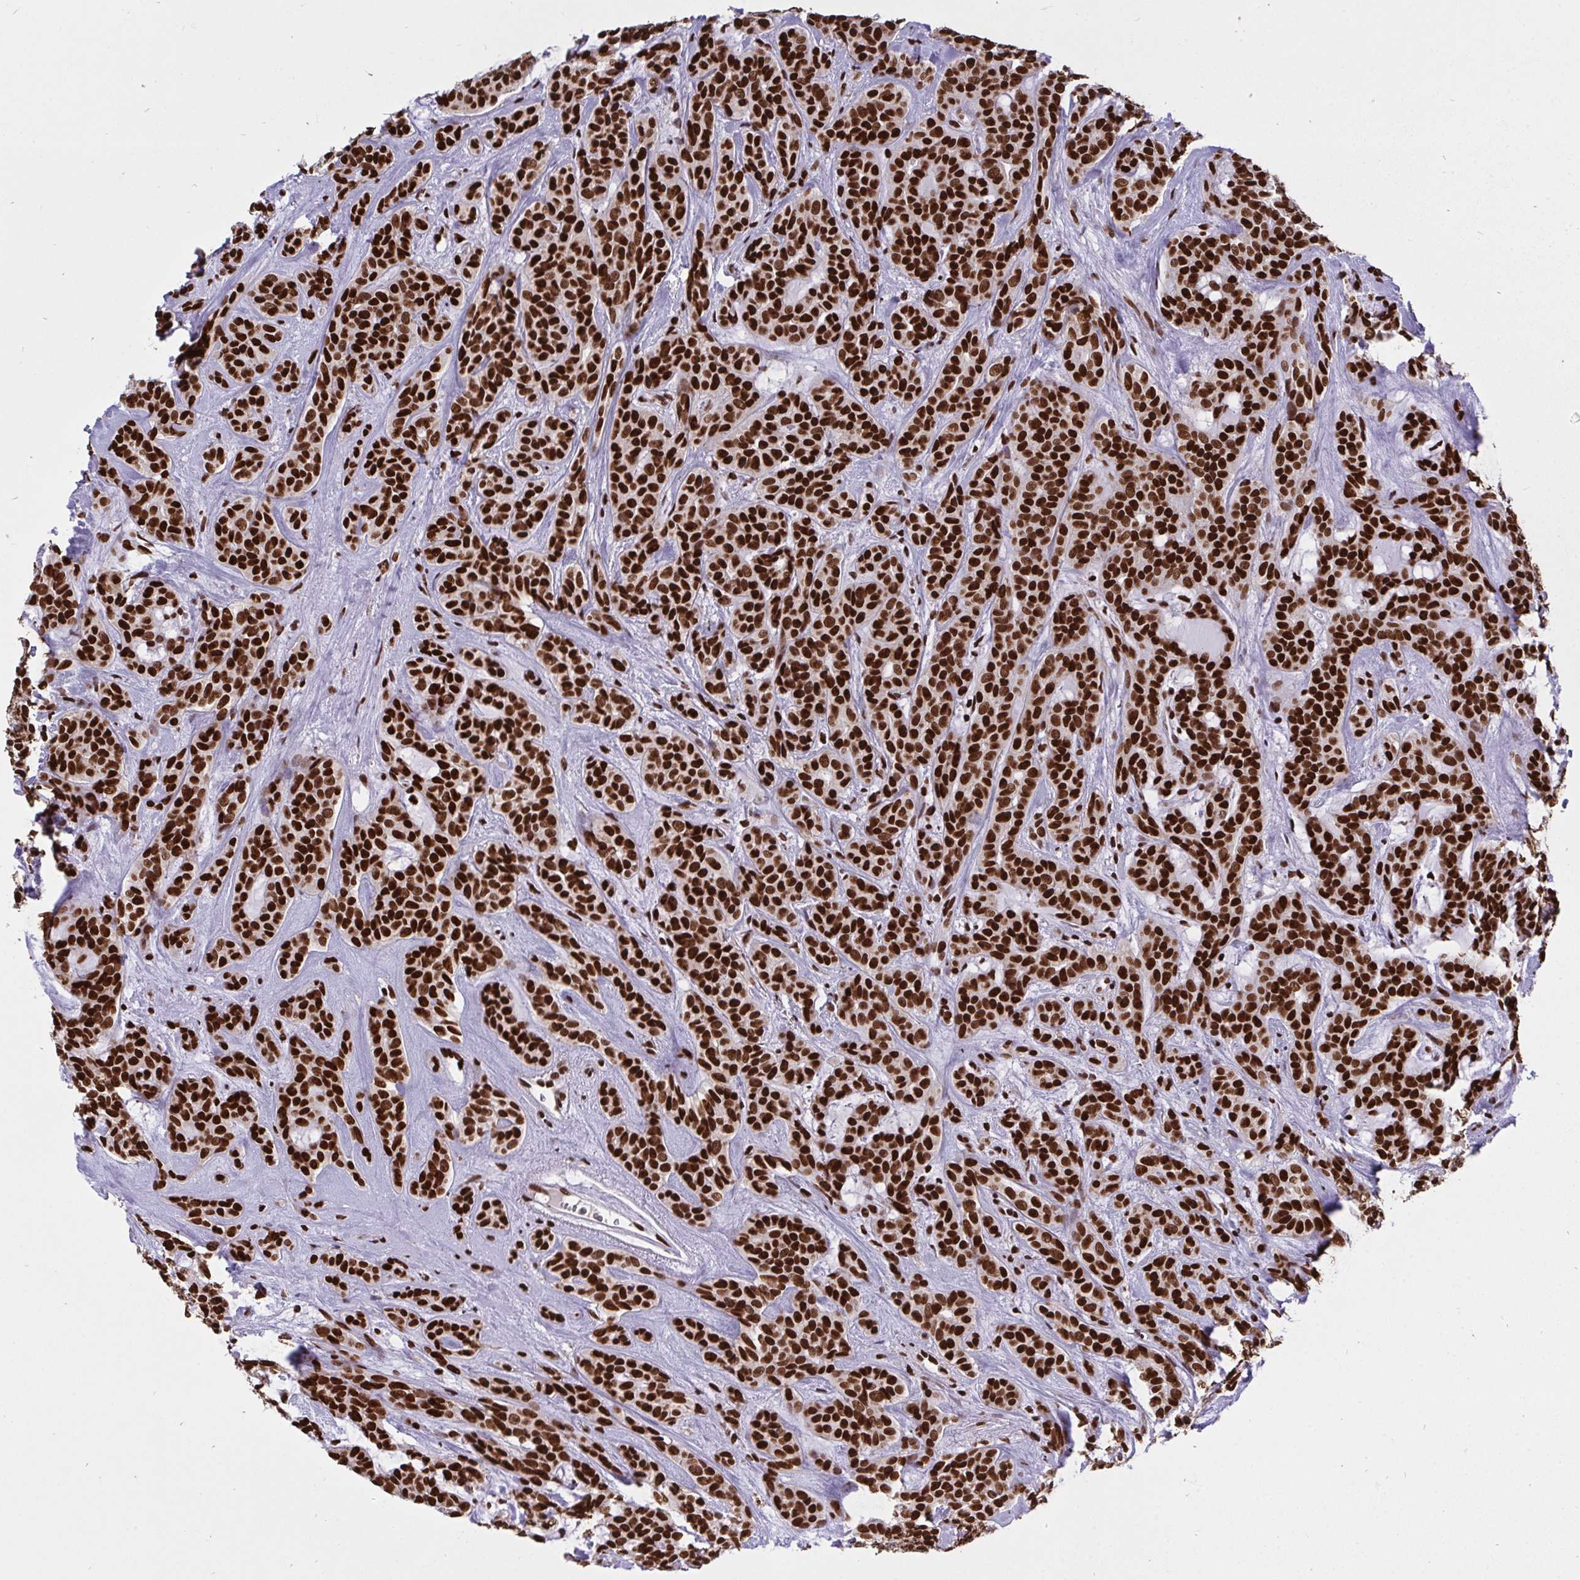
{"staining": {"intensity": "strong", "quantity": ">75%", "location": "nuclear"}, "tissue": "head and neck cancer", "cell_type": "Tumor cells", "image_type": "cancer", "snomed": [{"axis": "morphology", "description": "Adenocarcinoma, NOS"}, {"axis": "topography", "description": "Head-Neck"}], "caption": "A high-resolution micrograph shows immunohistochemistry staining of head and neck cancer (adenocarcinoma), which displays strong nuclear staining in approximately >75% of tumor cells.", "gene": "HNRNPL", "patient": {"sex": "female", "age": 57}}